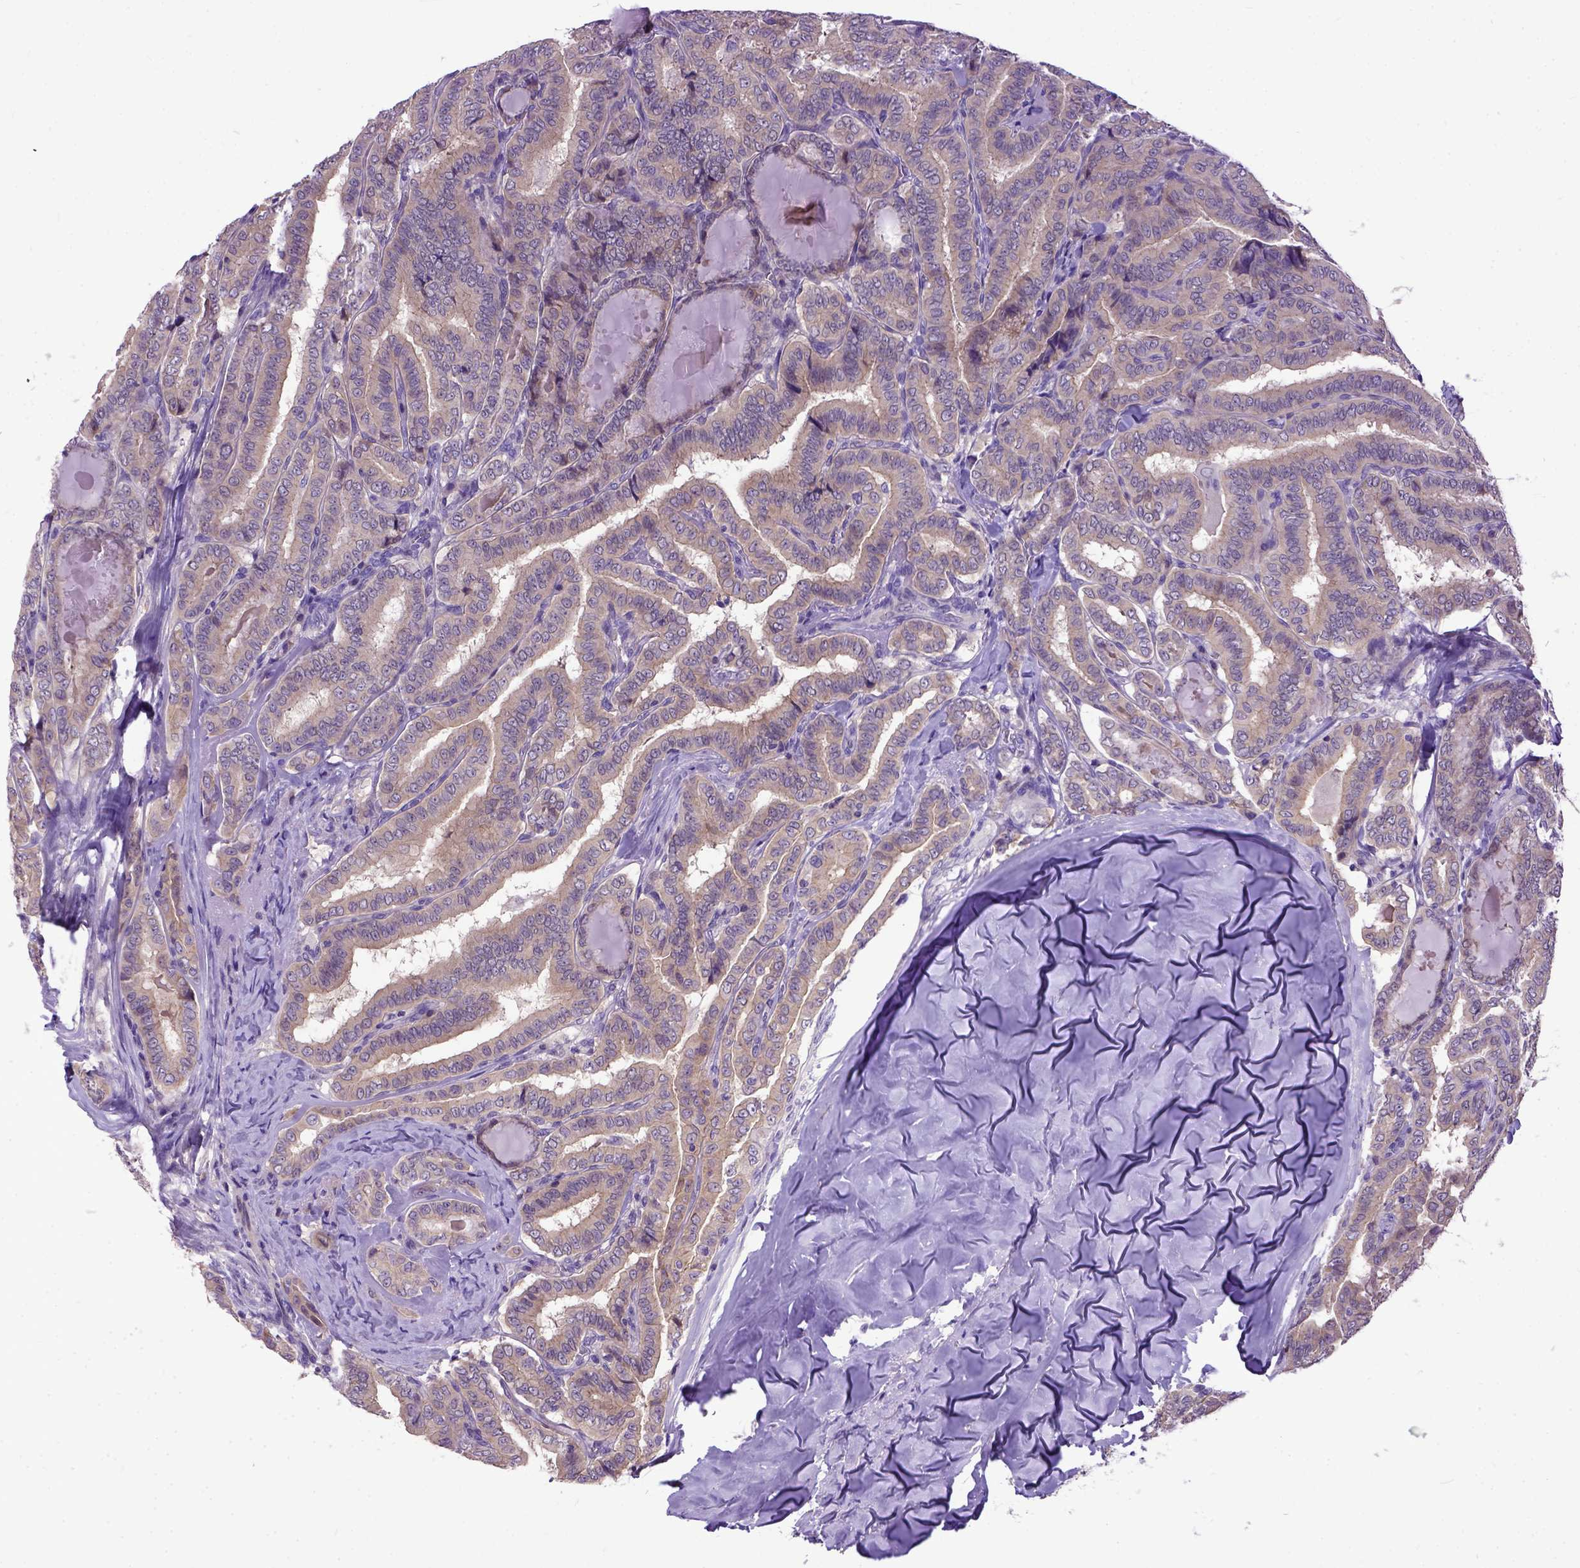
{"staining": {"intensity": "weak", "quantity": ">75%", "location": "cytoplasmic/membranous"}, "tissue": "thyroid cancer", "cell_type": "Tumor cells", "image_type": "cancer", "snomed": [{"axis": "morphology", "description": "Papillary adenocarcinoma, NOS"}, {"axis": "morphology", "description": "Papillary adenoma metastatic"}, {"axis": "topography", "description": "Thyroid gland"}], "caption": "Weak cytoplasmic/membranous staining is appreciated in approximately >75% of tumor cells in thyroid cancer. (brown staining indicates protein expression, while blue staining denotes nuclei).", "gene": "NEK5", "patient": {"sex": "female", "age": 50}}